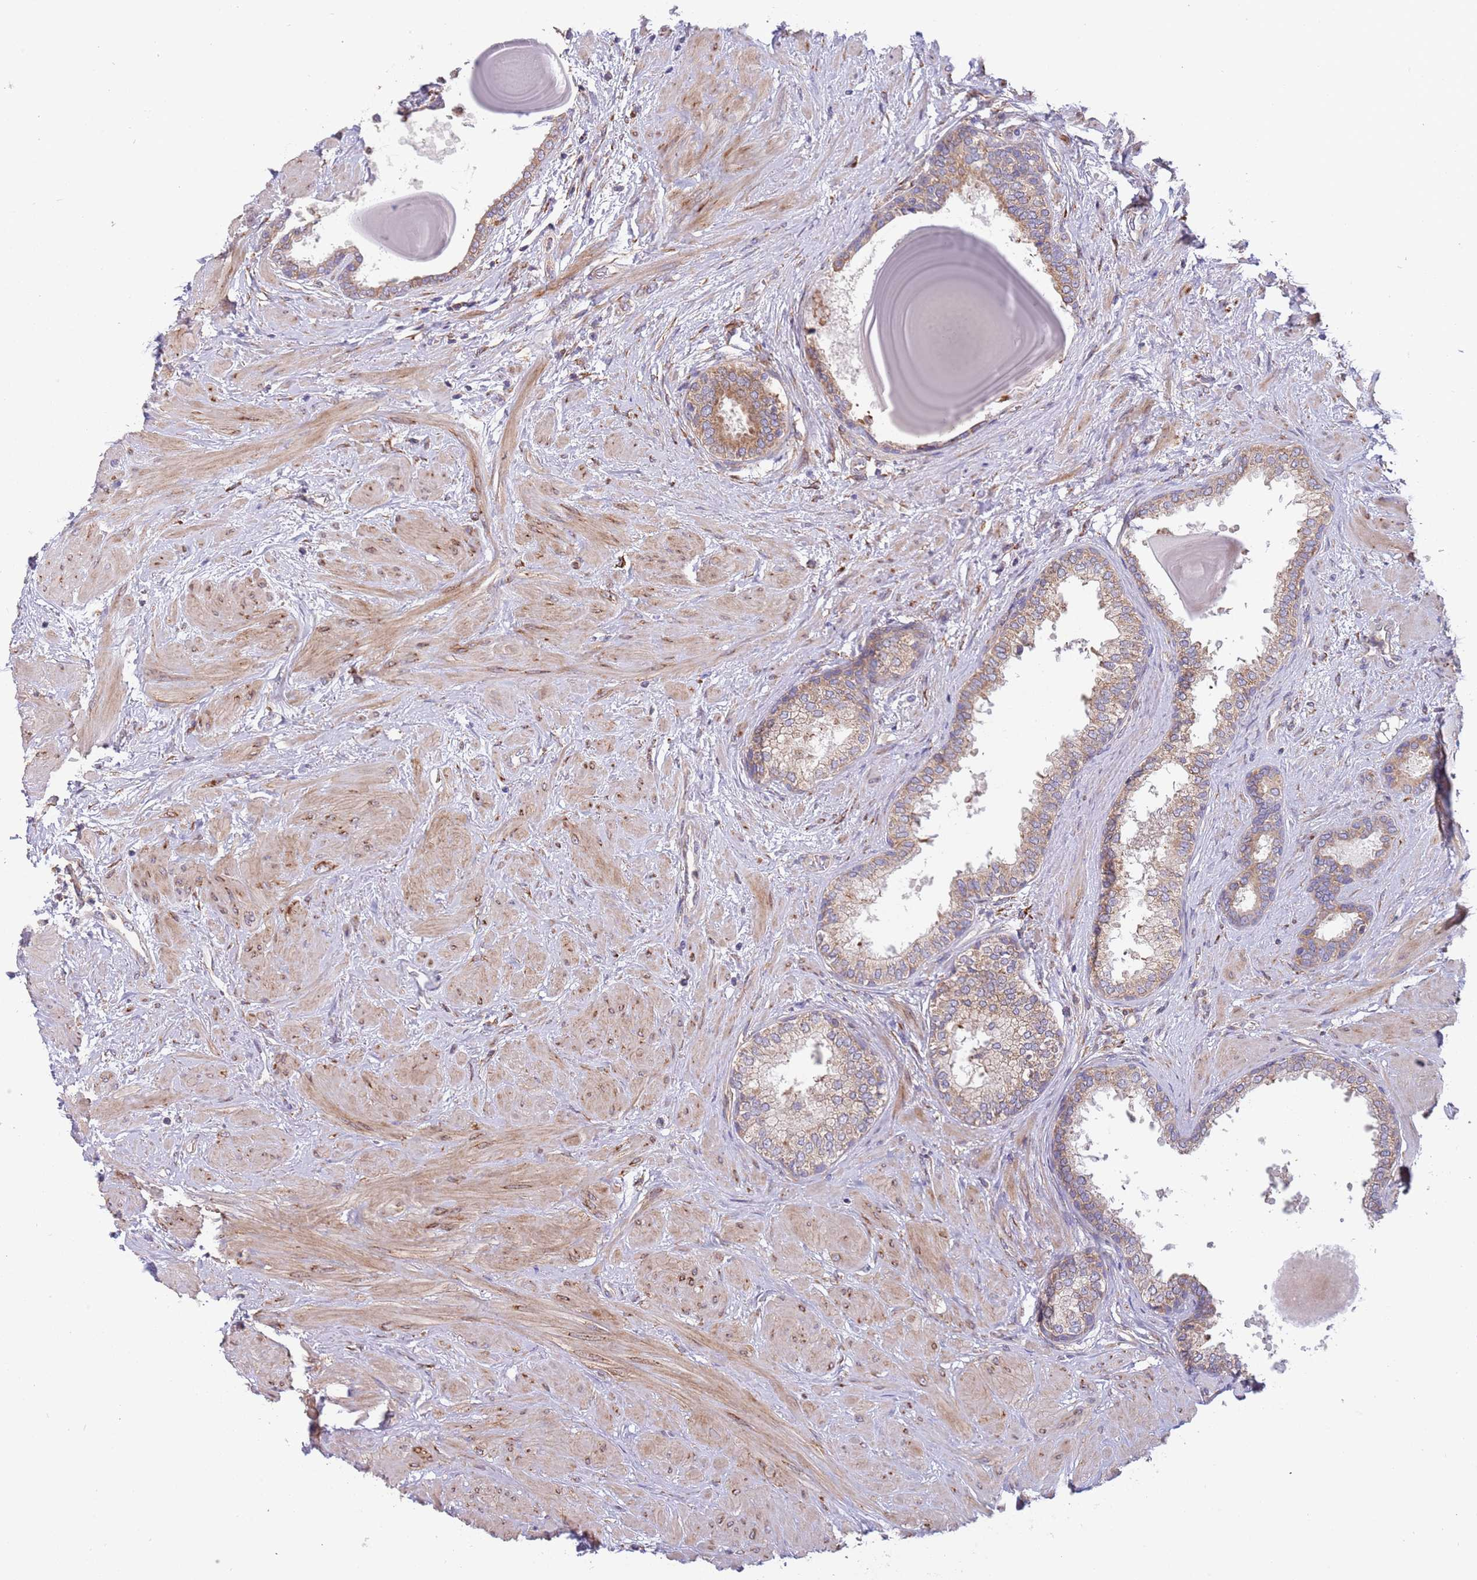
{"staining": {"intensity": "weak", "quantity": ">75%", "location": "cytoplasmic/membranous"}, "tissue": "prostate", "cell_type": "Glandular cells", "image_type": "normal", "snomed": [{"axis": "morphology", "description": "Normal tissue, NOS"}, {"axis": "topography", "description": "Prostate"}], "caption": "Unremarkable prostate shows weak cytoplasmic/membranous staining in approximately >75% of glandular cells, visualized by immunohistochemistry. Nuclei are stained in blue.", "gene": "ARMCX6", "patient": {"sex": "male", "age": 48}}